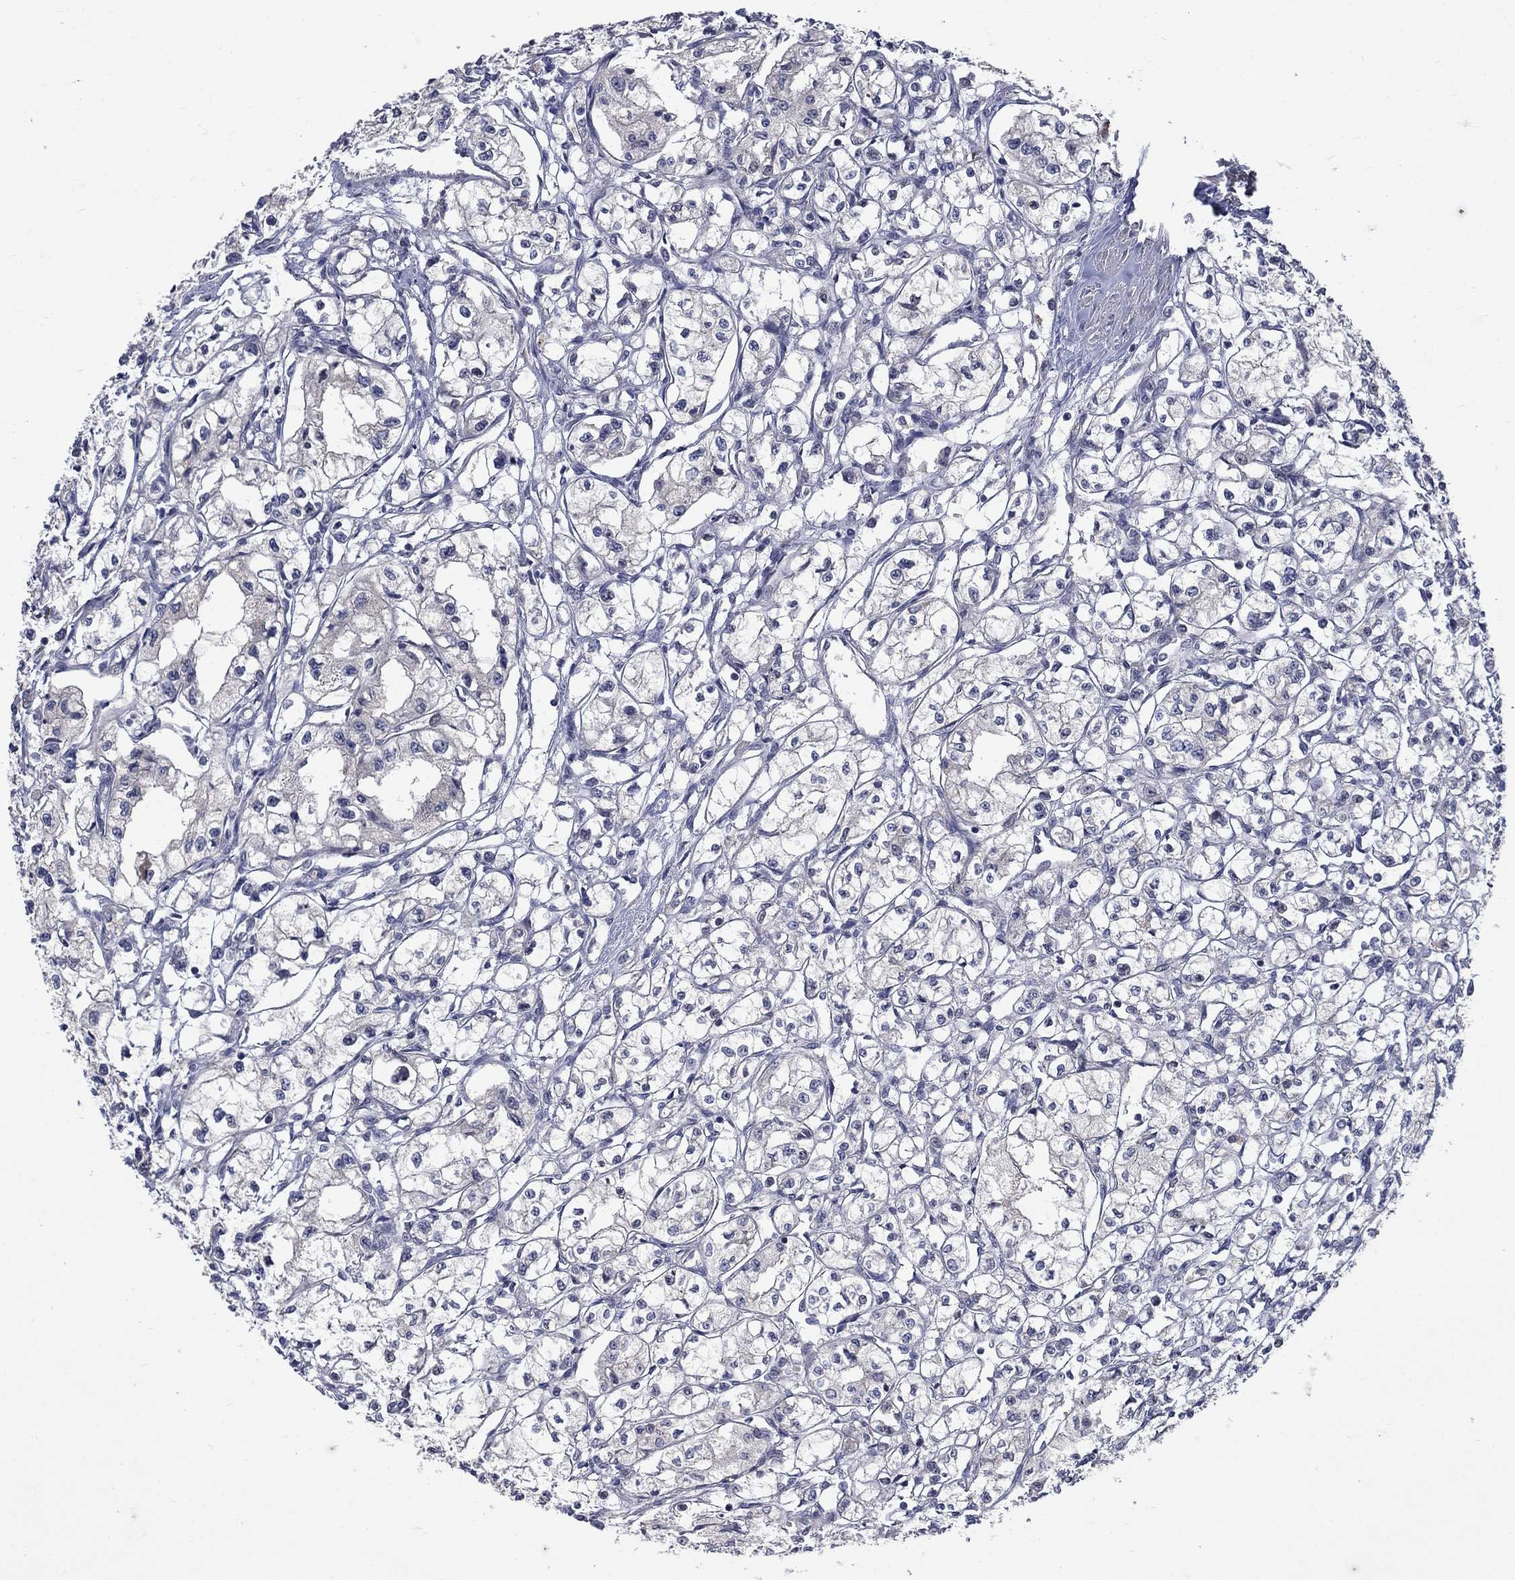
{"staining": {"intensity": "negative", "quantity": "none", "location": "none"}, "tissue": "renal cancer", "cell_type": "Tumor cells", "image_type": "cancer", "snomed": [{"axis": "morphology", "description": "Adenocarcinoma, NOS"}, {"axis": "topography", "description": "Kidney"}], "caption": "Immunohistochemistry of renal adenocarcinoma reveals no positivity in tumor cells.", "gene": "FAM3B", "patient": {"sex": "male", "age": 56}}